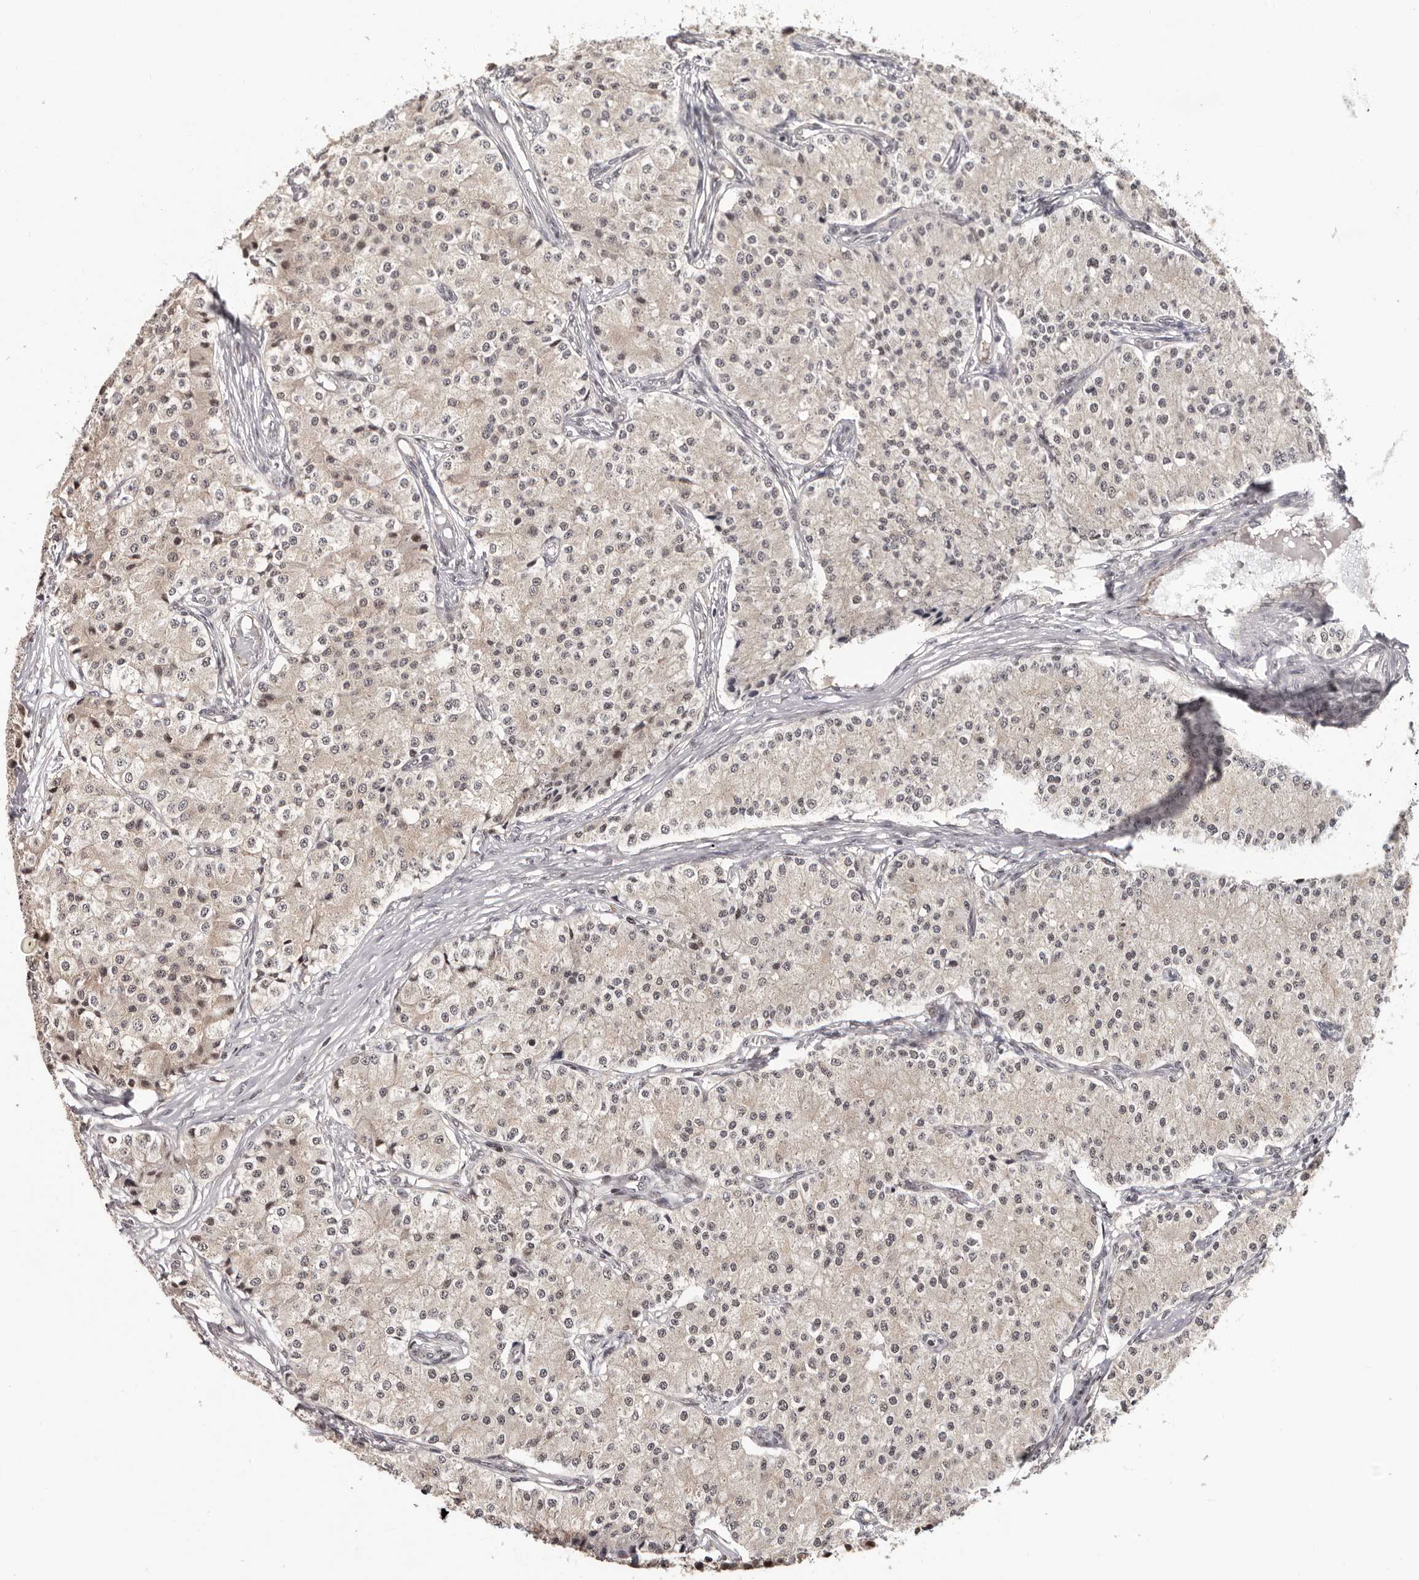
{"staining": {"intensity": "negative", "quantity": "none", "location": "none"}, "tissue": "carcinoid", "cell_type": "Tumor cells", "image_type": "cancer", "snomed": [{"axis": "morphology", "description": "Carcinoid, malignant, NOS"}, {"axis": "topography", "description": "Colon"}], "caption": "This is a micrograph of immunohistochemistry (IHC) staining of carcinoid, which shows no expression in tumor cells.", "gene": "TBX5", "patient": {"sex": "female", "age": 52}}